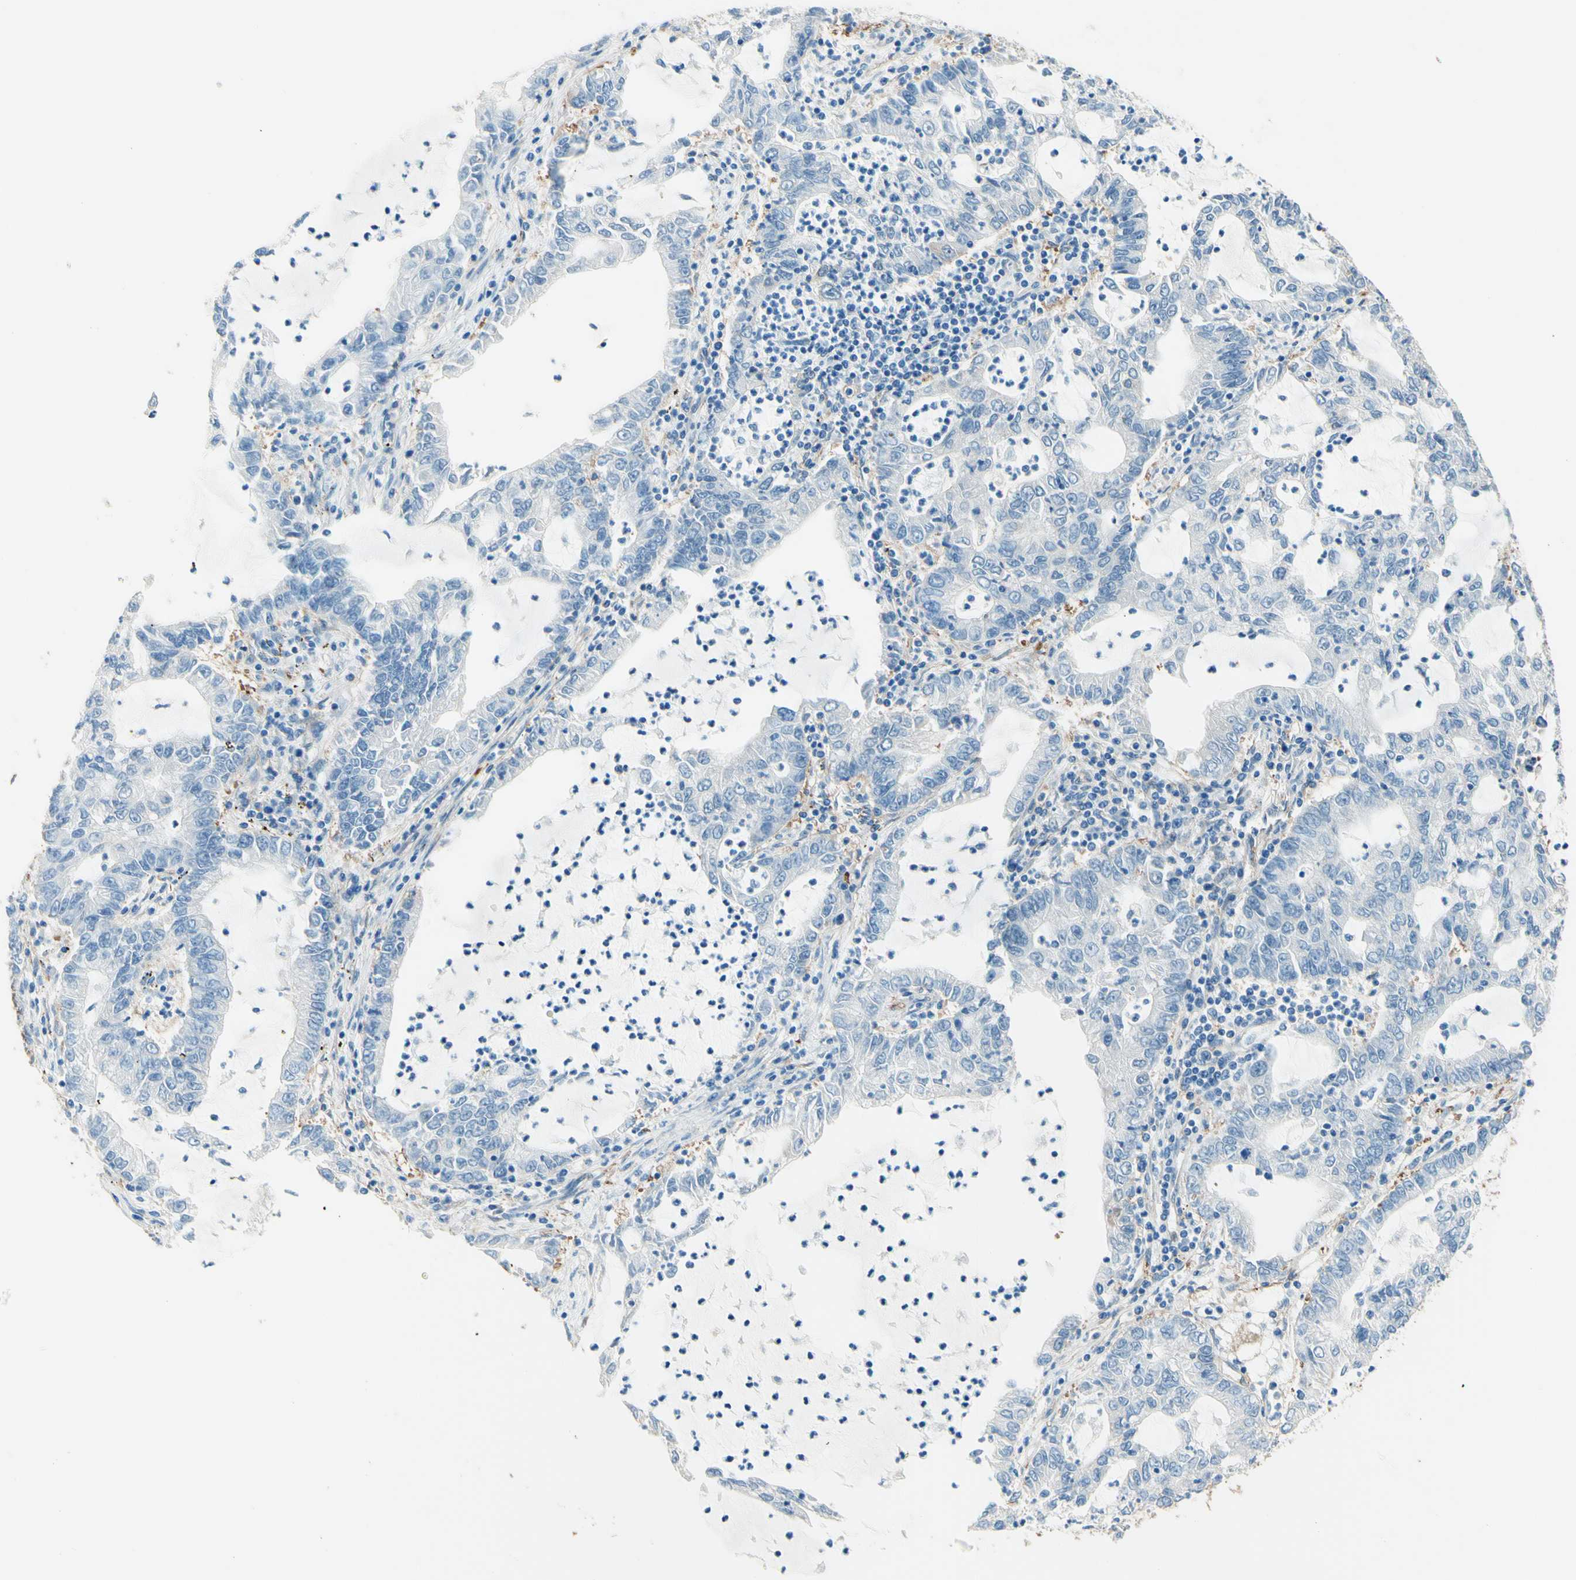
{"staining": {"intensity": "negative", "quantity": "none", "location": "none"}, "tissue": "lung cancer", "cell_type": "Tumor cells", "image_type": "cancer", "snomed": [{"axis": "morphology", "description": "Adenocarcinoma, NOS"}, {"axis": "topography", "description": "Lung"}], "caption": "The micrograph exhibits no staining of tumor cells in lung adenocarcinoma. The staining was performed using DAB to visualize the protein expression in brown, while the nuclei were stained in blue with hematoxylin (Magnification: 20x).", "gene": "DPYSL3", "patient": {"sex": "female", "age": 51}}